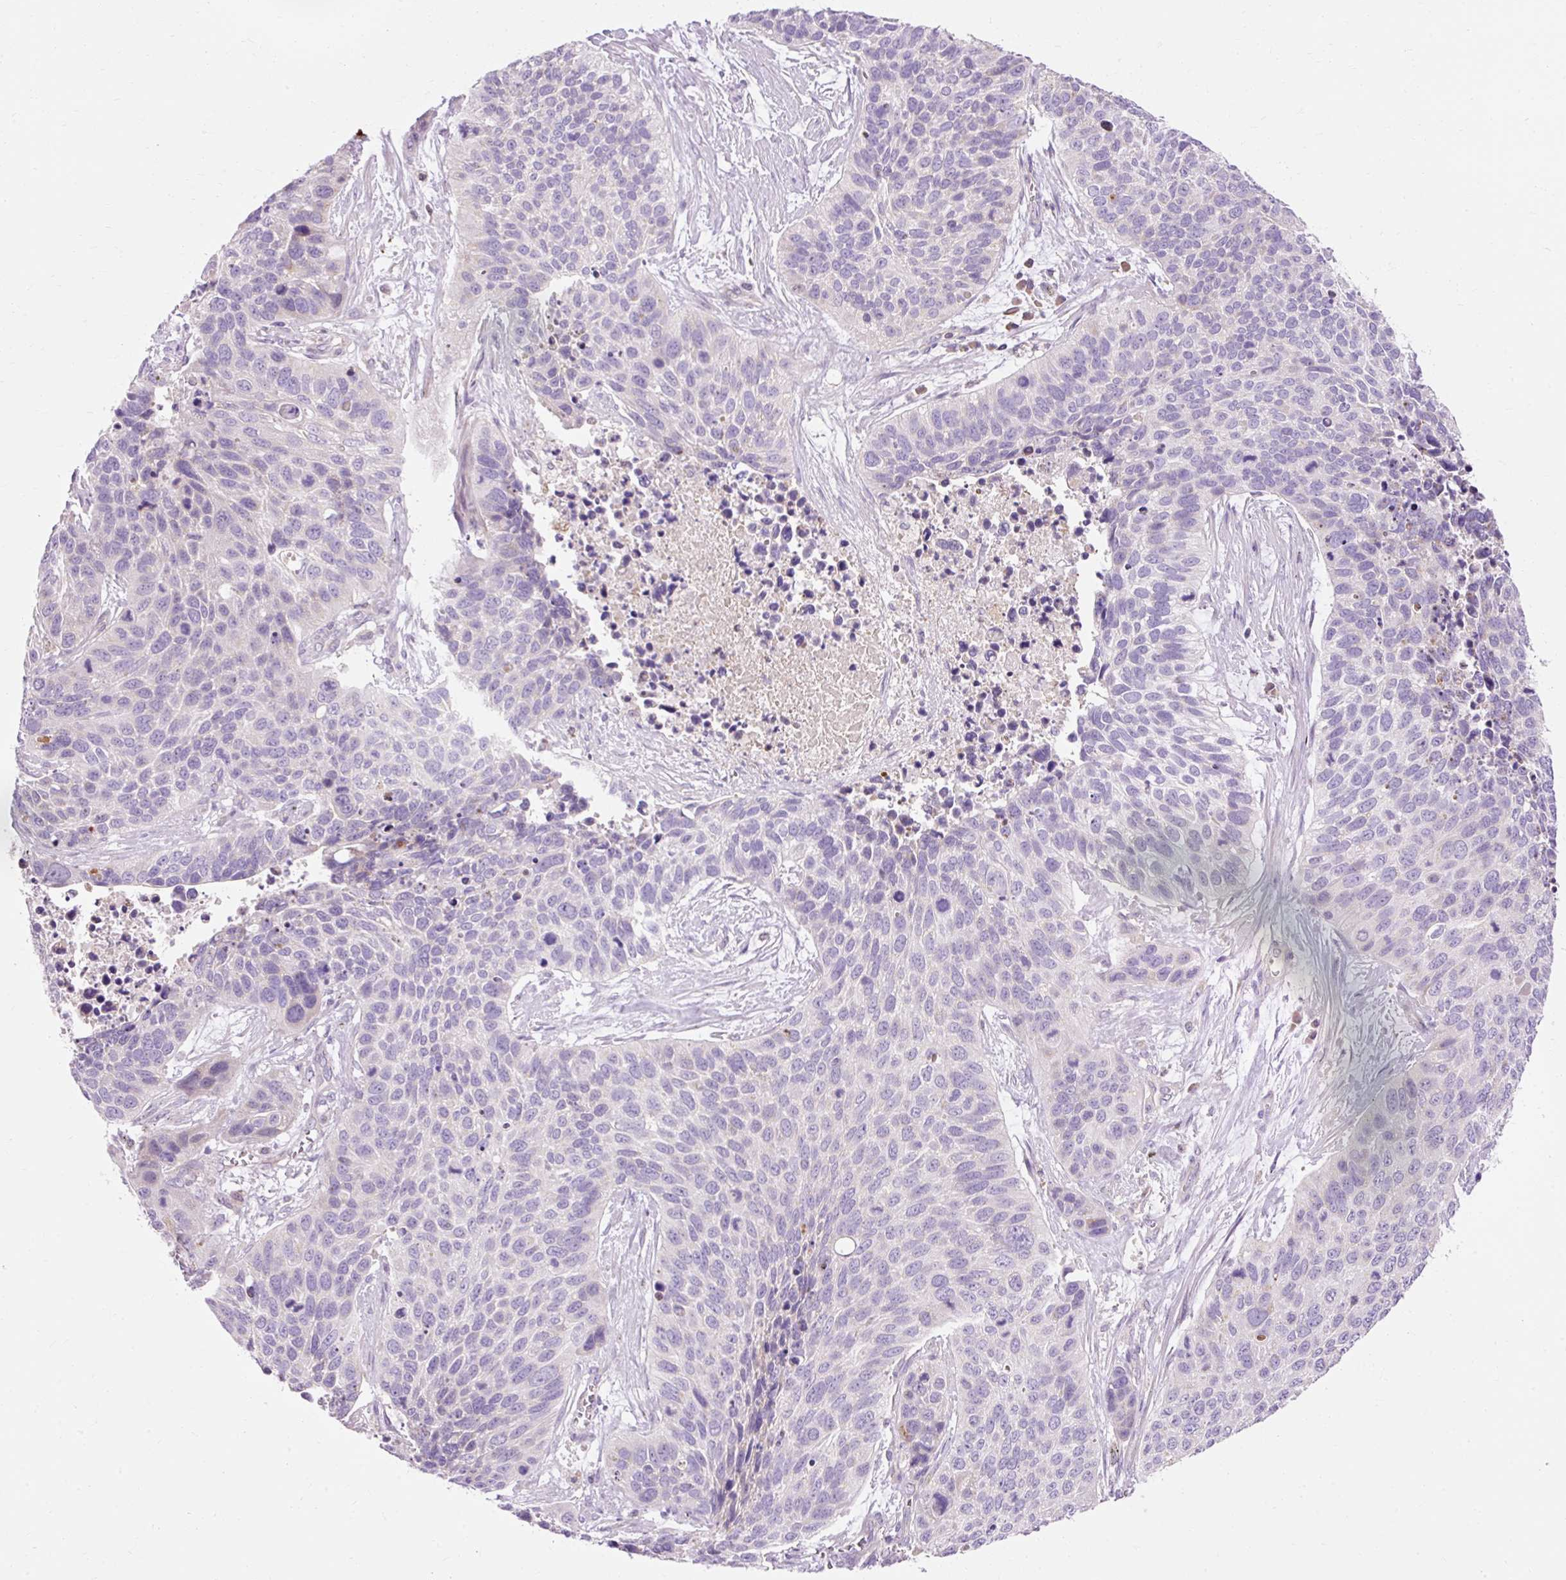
{"staining": {"intensity": "negative", "quantity": "none", "location": "none"}, "tissue": "lung cancer", "cell_type": "Tumor cells", "image_type": "cancer", "snomed": [{"axis": "morphology", "description": "Squamous cell carcinoma, NOS"}, {"axis": "topography", "description": "Lung"}], "caption": "A high-resolution micrograph shows immunohistochemistry staining of lung squamous cell carcinoma, which displays no significant expression in tumor cells.", "gene": "IMMT", "patient": {"sex": "male", "age": 62}}